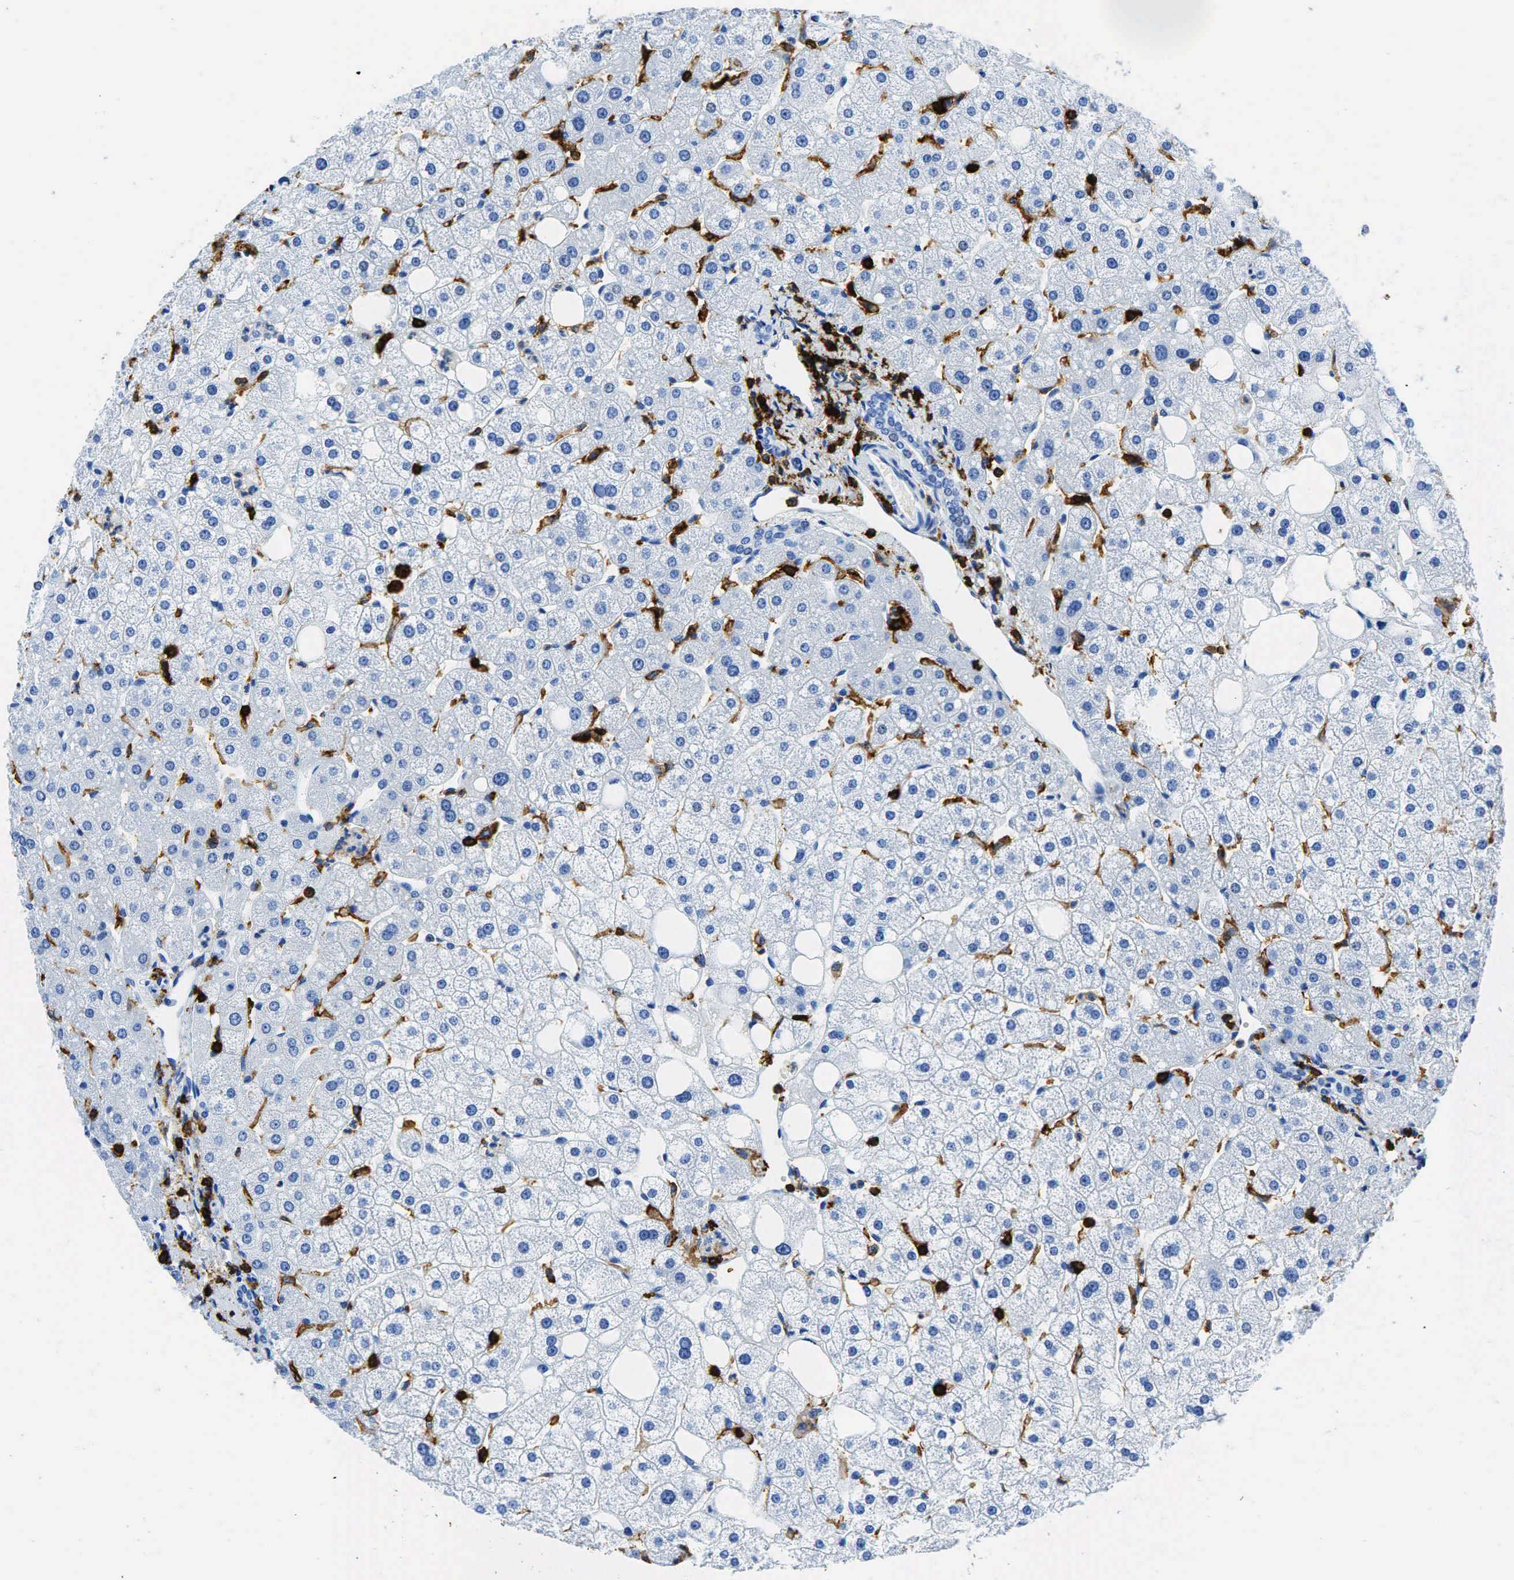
{"staining": {"intensity": "negative", "quantity": "none", "location": "none"}, "tissue": "liver", "cell_type": "Cholangiocytes", "image_type": "normal", "snomed": [{"axis": "morphology", "description": "Normal tissue, NOS"}, {"axis": "topography", "description": "Liver"}], "caption": "This is a micrograph of immunohistochemistry staining of benign liver, which shows no staining in cholangiocytes.", "gene": "PTPRC", "patient": {"sex": "male", "age": 35}}